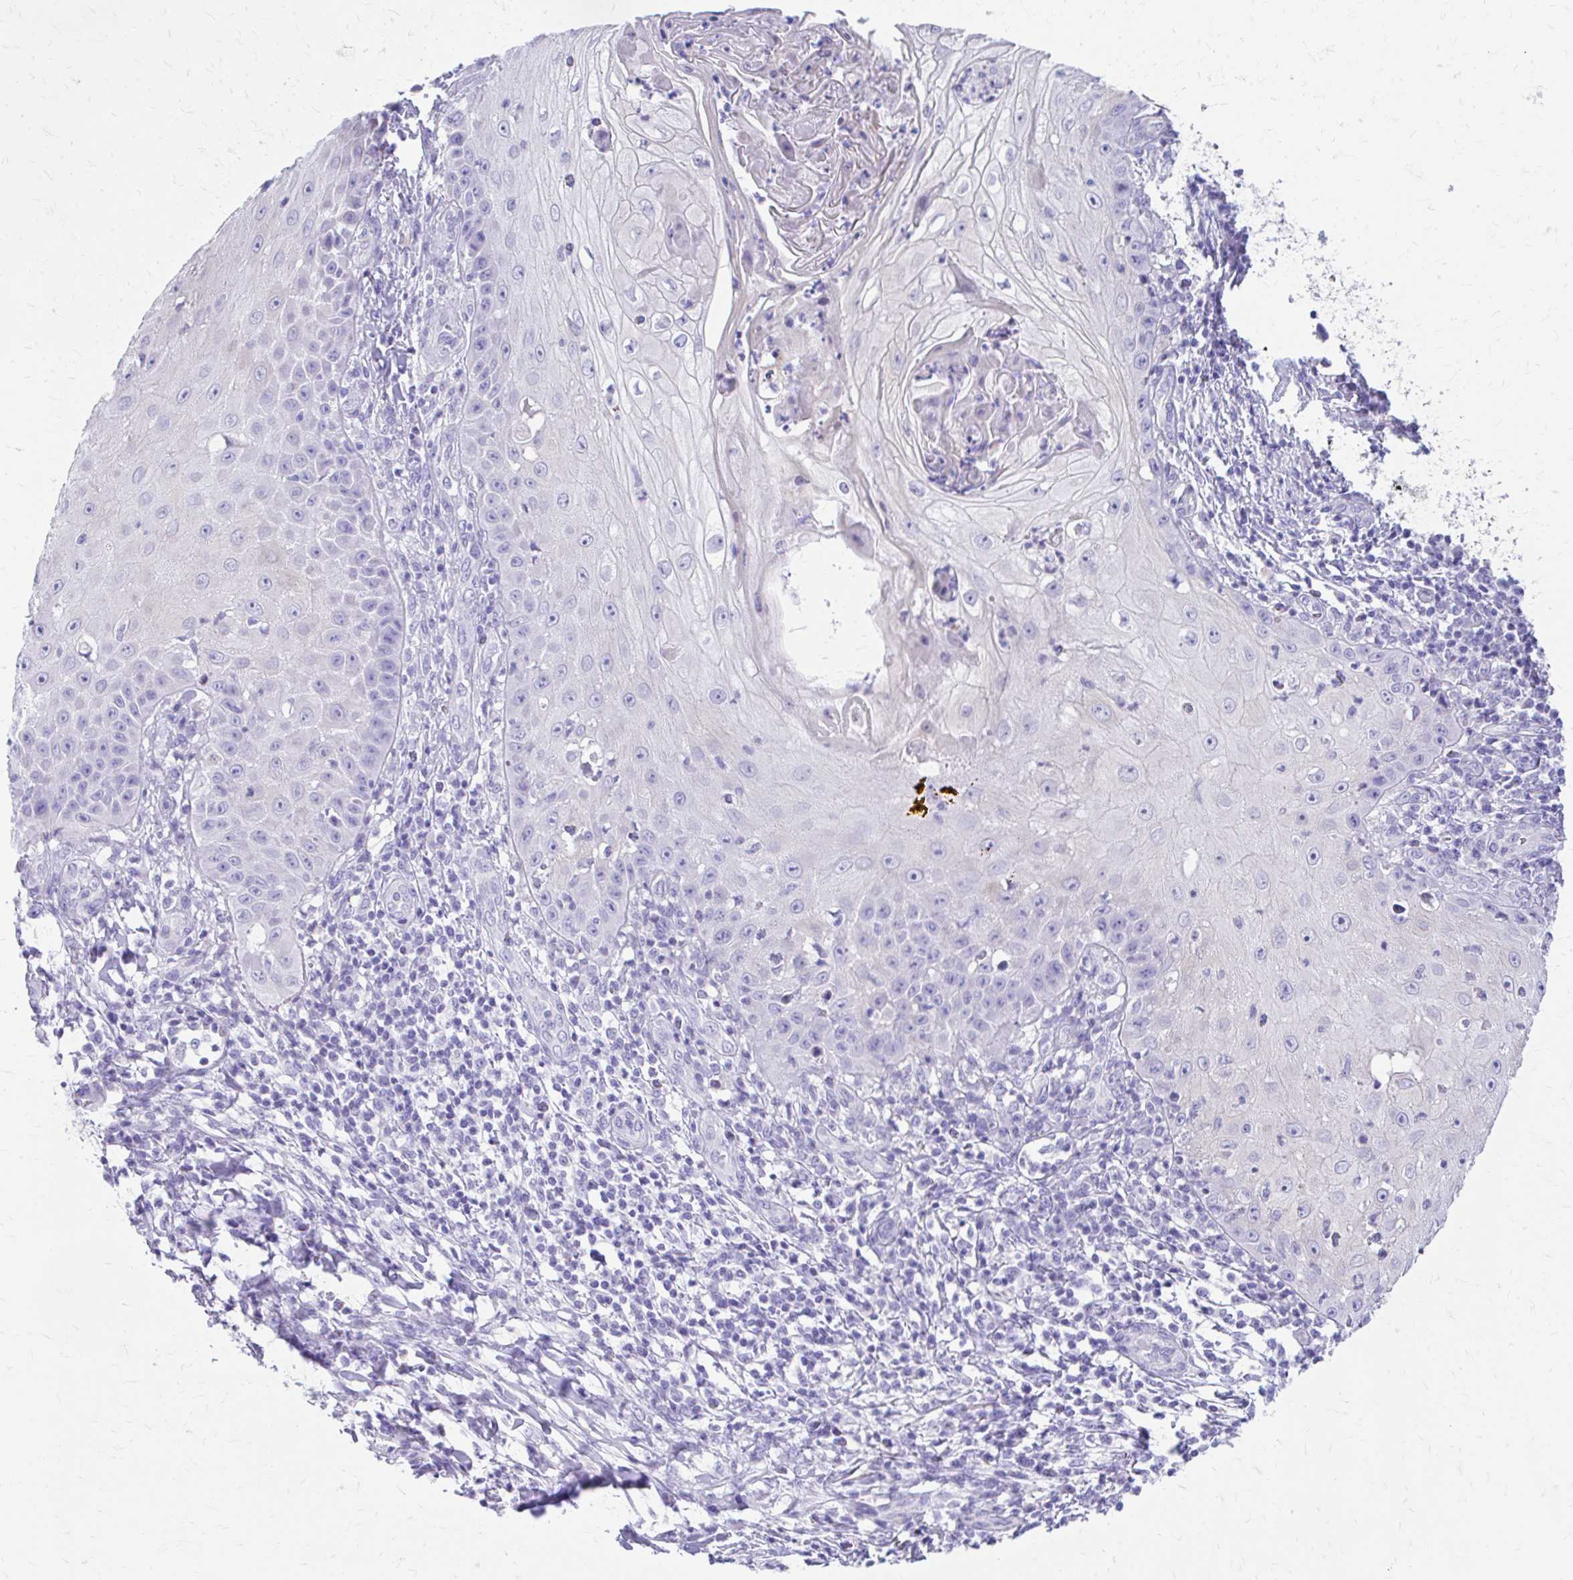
{"staining": {"intensity": "negative", "quantity": "none", "location": "none"}, "tissue": "skin cancer", "cell_type": "Tumor cells", "image_type": "cancer", "snomed": [{"axis": "morphology", "description": "Squamous cell carcinoma, NOS"}, {"axis": "topography", "description": "Skin"}], "caption": "DAB immunohistochemical staining of human skin squamous cell carcinoma exhibits no significant positivity in tumor cells.", "gene": "KRIT1", "patient": {"sex": "male", "age": 70}}